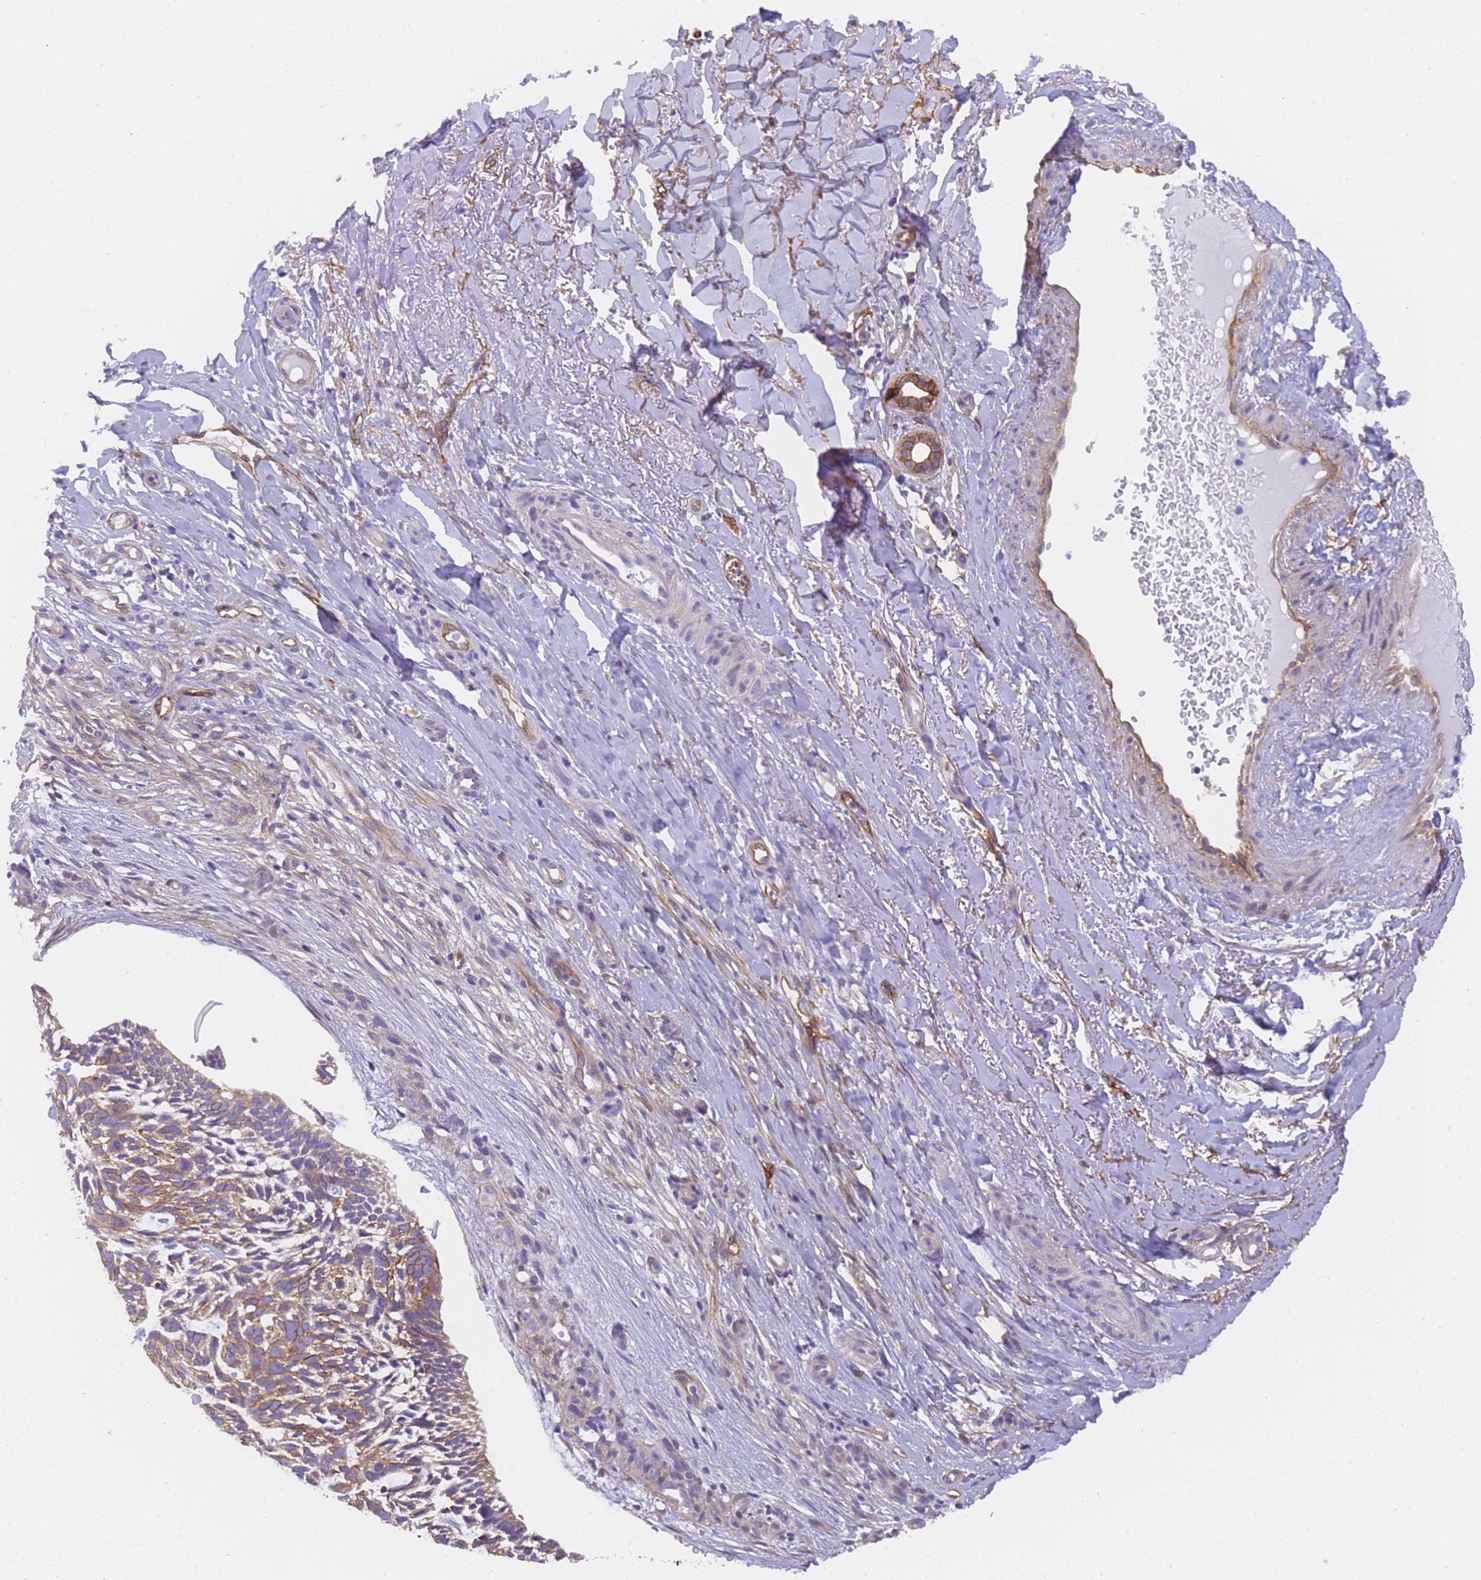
{"staining": {"intensity": "moderate", "quantity": ">75%", "location": "cytoplasmic/membranous"}, "tissue": "skin cancer", "cell_type": "Tumor cells", "image_type": "cancer", "snomed": [{"axis": "morphology", "description": "Basal cell carcinoma"}, {"axis": "topography", "description": "Skin"}], "caption": "About >75% of tumor cells in skin cancer (basal cell carcinoma) exhibit moderate cytoplasmic/membranous protein expression as visualized by brown immunohistochemical staining.", "gene": "MVB12A", "patient": {"sex": "male", "age": 88}}